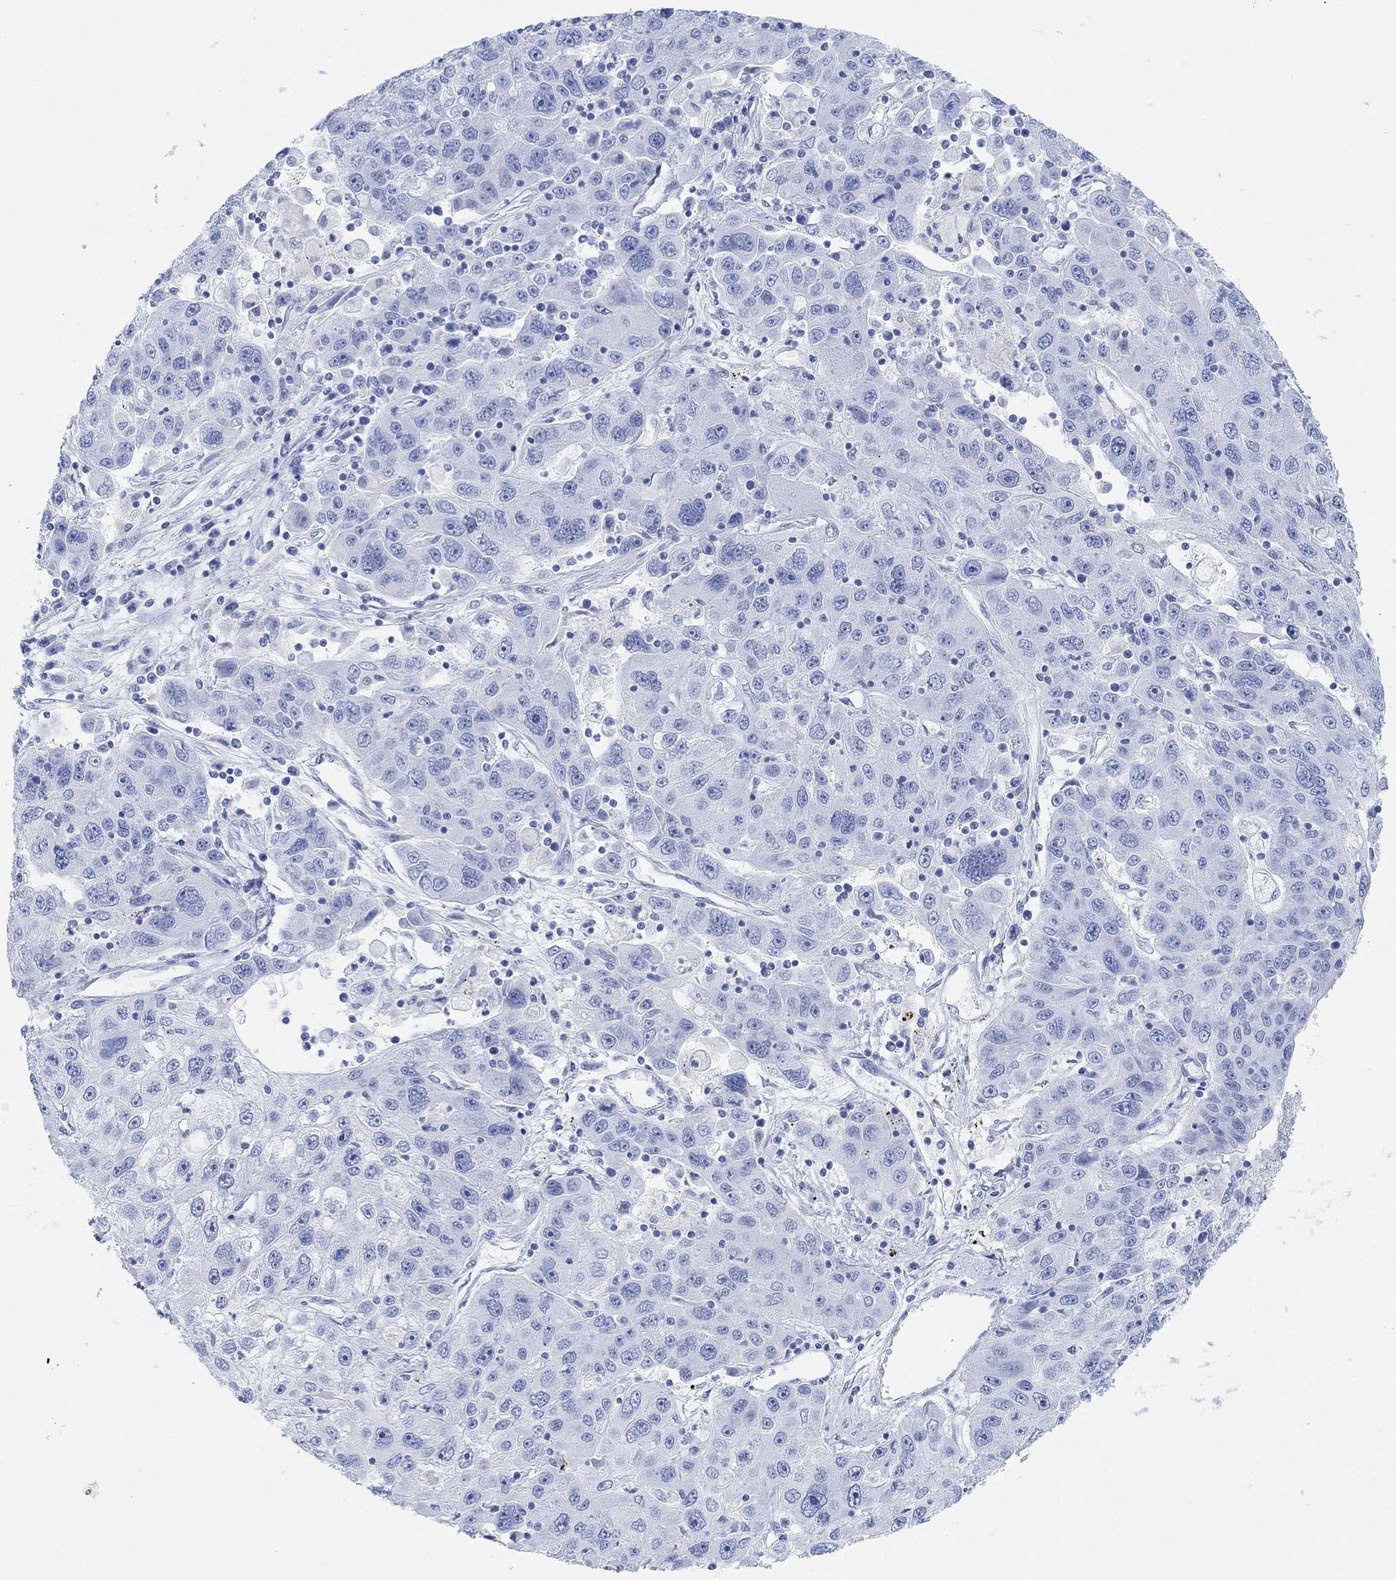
{"staining": {"intensity": "negative", "quantity": "none", "location": "none"}, "tissue": "stomach cancer", "cell_type": "Tumor cells", "image_type": "cancer", "snomed": [{"axis": "morphology", "description": "Adenocarcinoma, NOS"}, {"axis": "topography", "description": "Stomach"}], "caption": "Tumor cells are negative for brown protein staining in stomach cancer (adenocarcinoma). Nuclei are stained in blue.", "gene": "ANKRD33", "patient": {"sex": "male", "age": 56}}